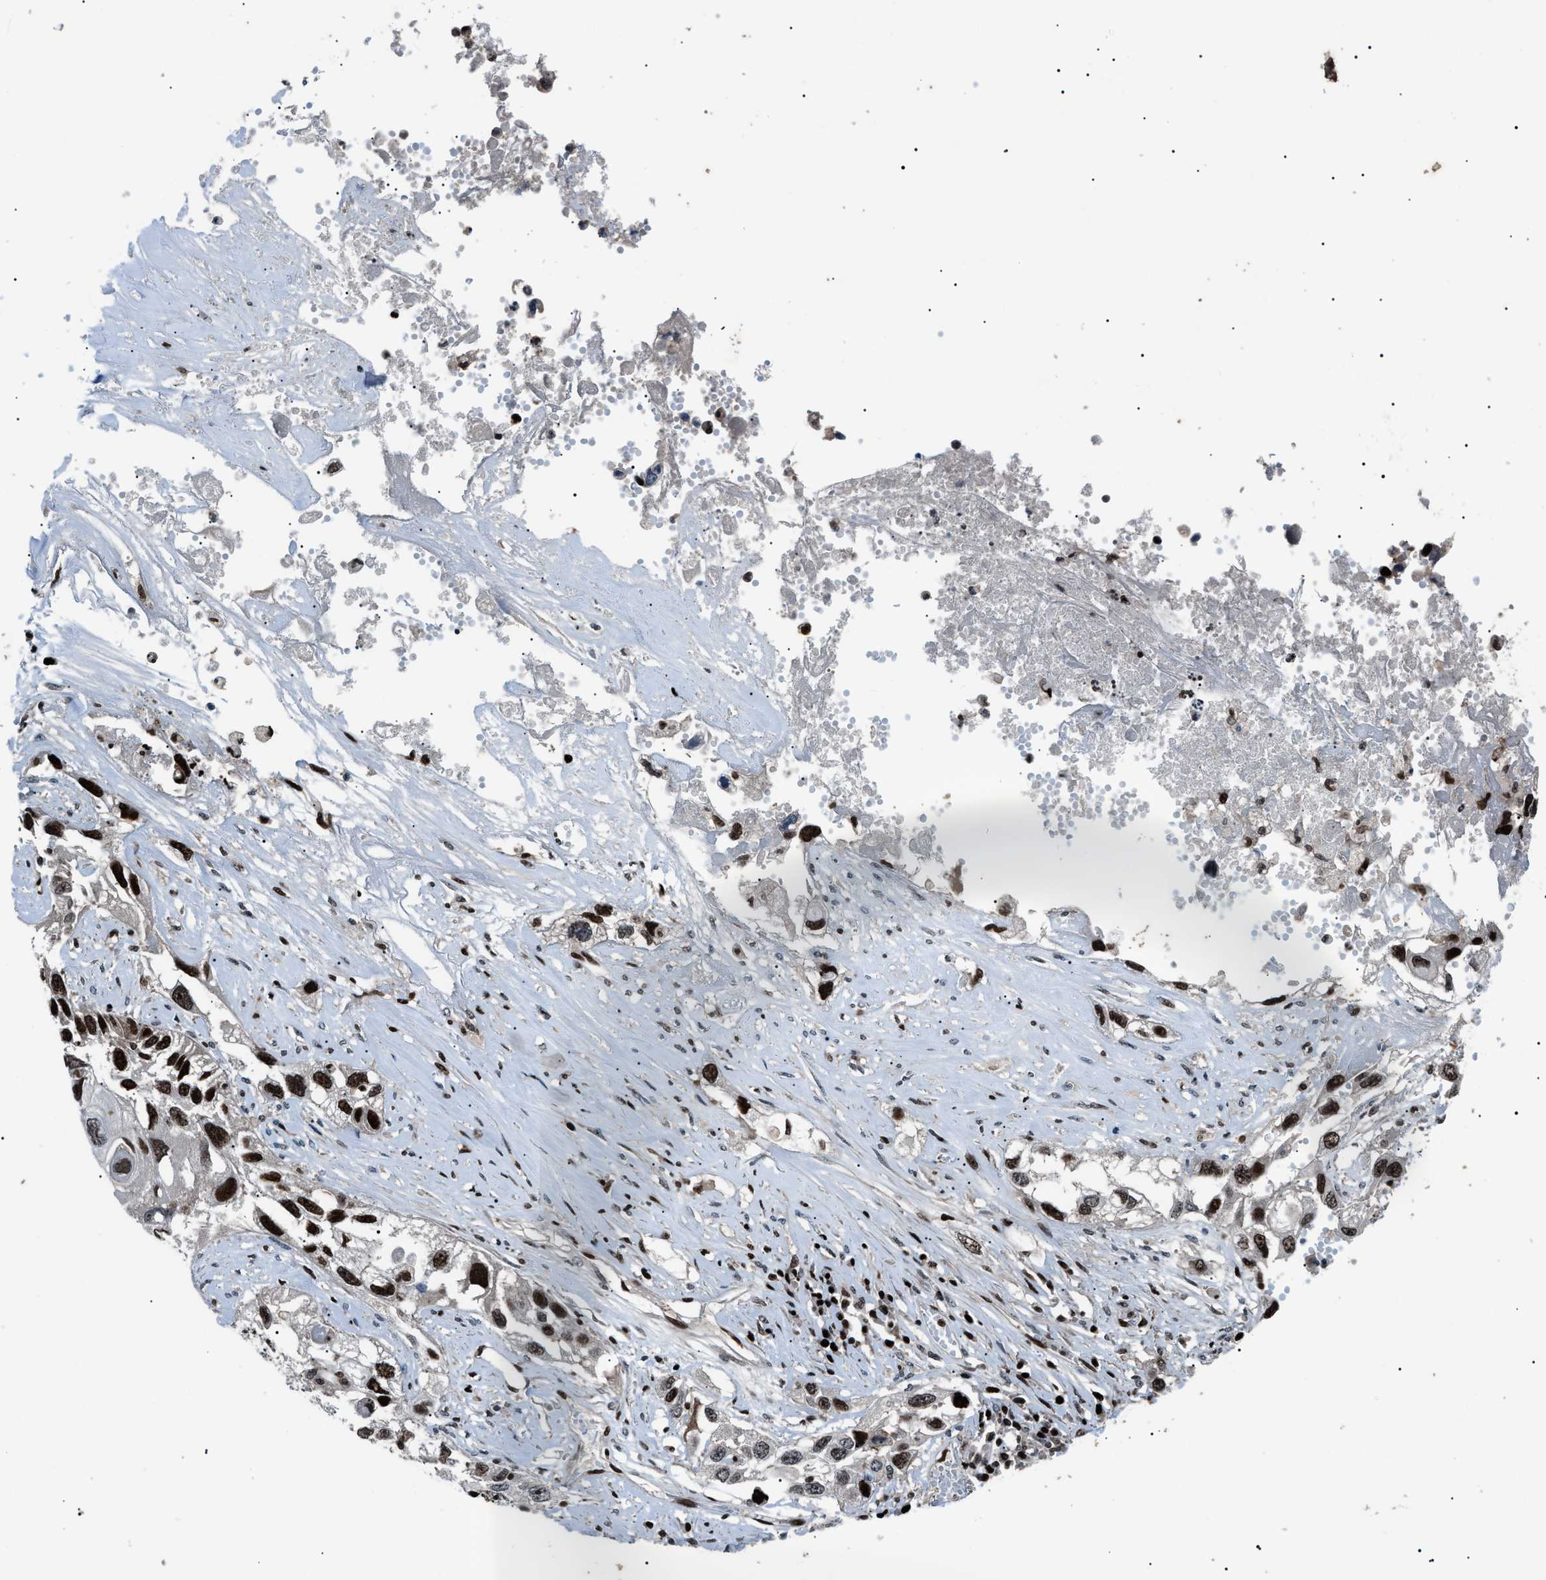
{"staining": {"intensity": "strong", "quantity": ">75%", "location": "nuclear"}, "tissue": "lung cancer", "cell_type": "Tumor cells", "image_type": "cancer", "snomed": [{"axis": "morphology", "description": "Squamous cell carcinoma, NOS"}, {"axis": "topography", "description": "Lung"}], "caption": "Strong nuclear positivity is seen in about >75% of tumor cells in lung squamous cell carcinoma. (DAB IHC, brown staining for protein, blue staining for nuclei).", "gene": "PRKX", "patient": {"sex": "male", "age": 71}}